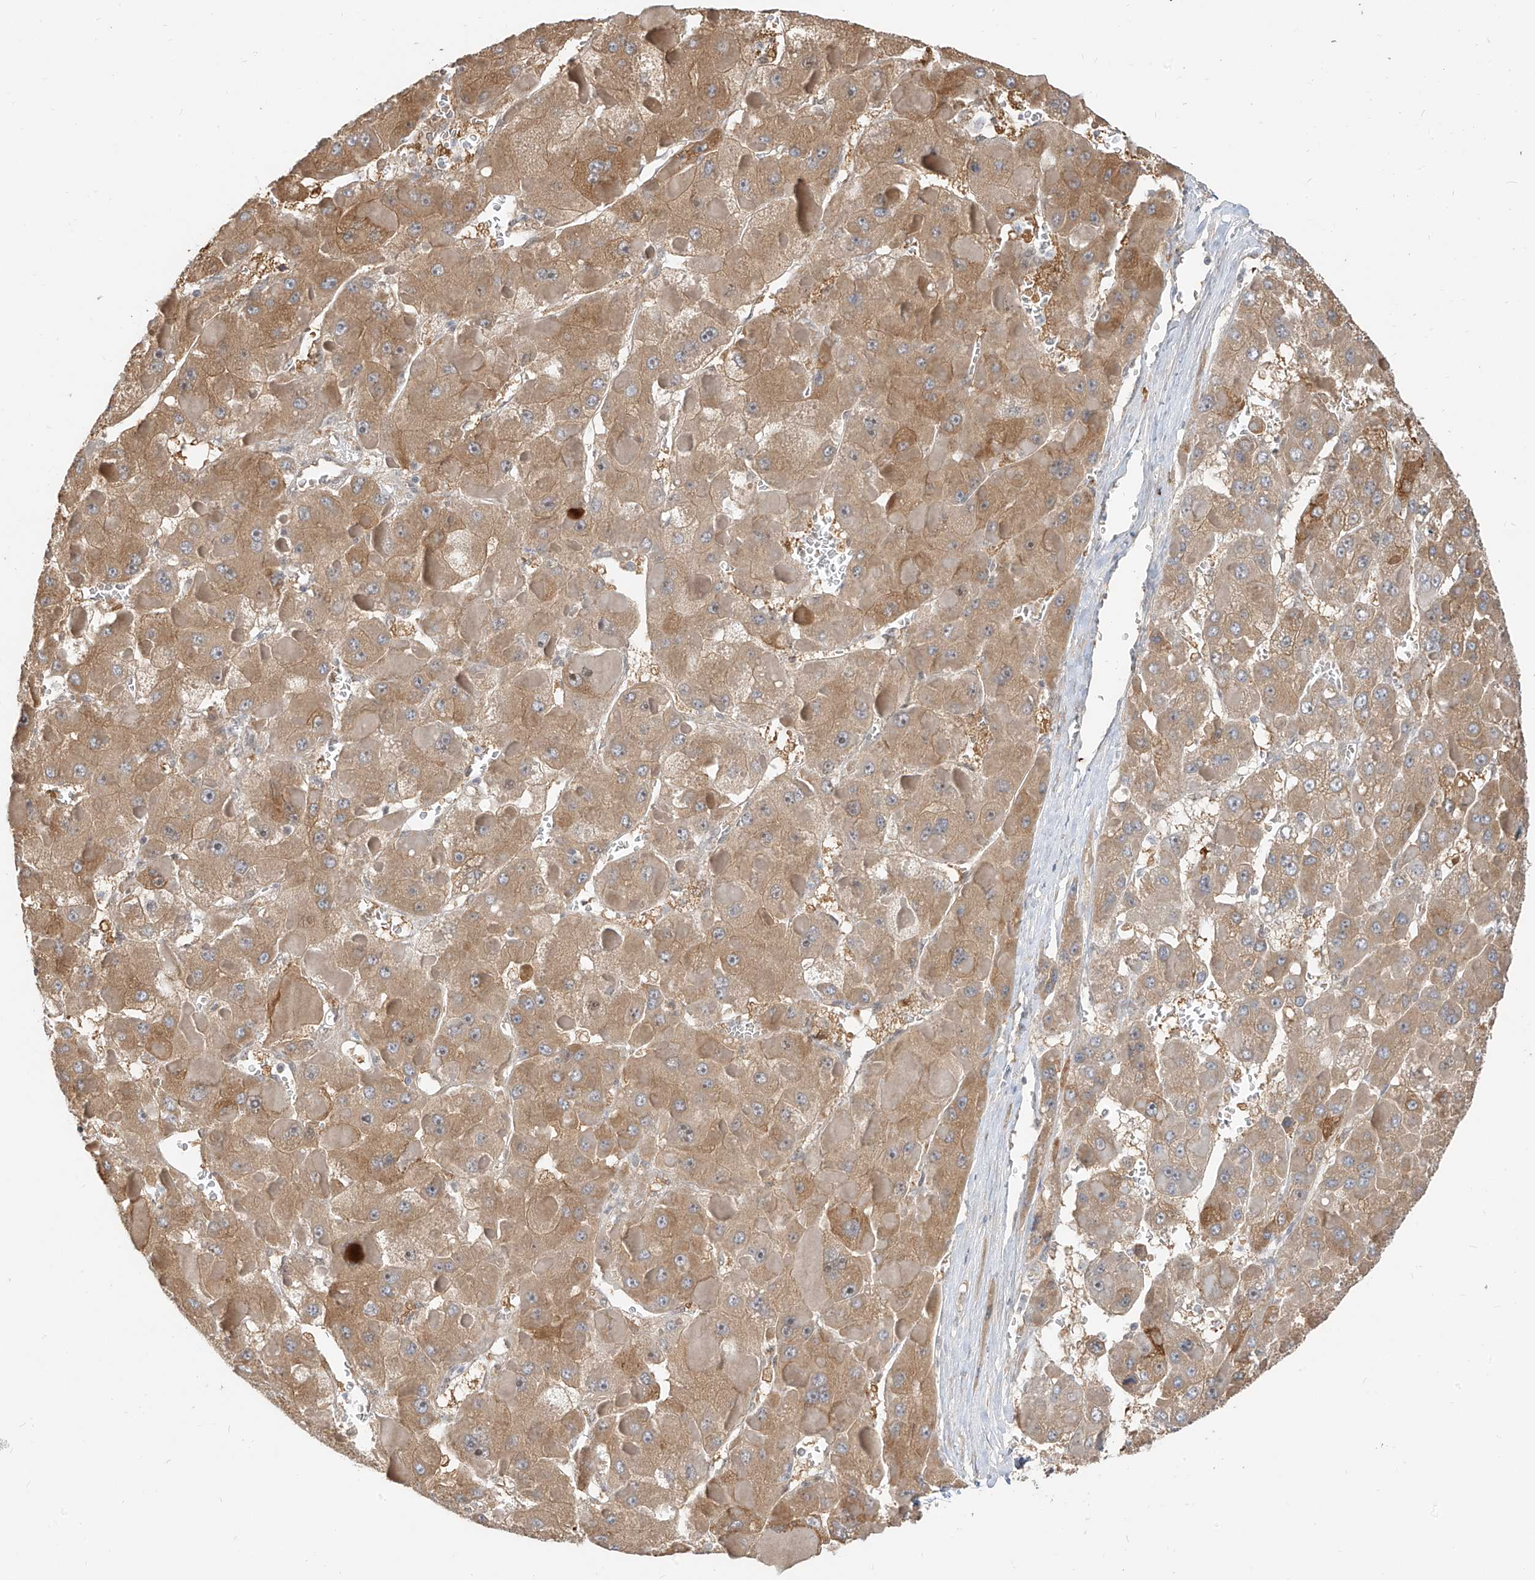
{"staining": {"intensity": "moderate", "quantity": ">75%", "location": "cytoplasmic/membranous"}, "tissue": "liver cancer", "cell_type": "Tumor cells", "image_type": "cancer", "snomed": [{"axis": "morphology", "description": "Carcinoma, Hepatocellular, NOS"}, {"axis": "topography", "description": "Liver"}], "caption": "DAB (3,3'-diaminobenzidine) immunohistochemical staining of human liver hepatocellular carcinoma demonstrates moderate cytoplasmic/membranous protein positivity in approximately >75% of tumor cells. (Stains: DAB in brown, nuclei in blue, Microscopy: brightfield microscopy at high magnification).", "gene": "ZMYM2", "patient": {"sex": "female", "age": 73}}